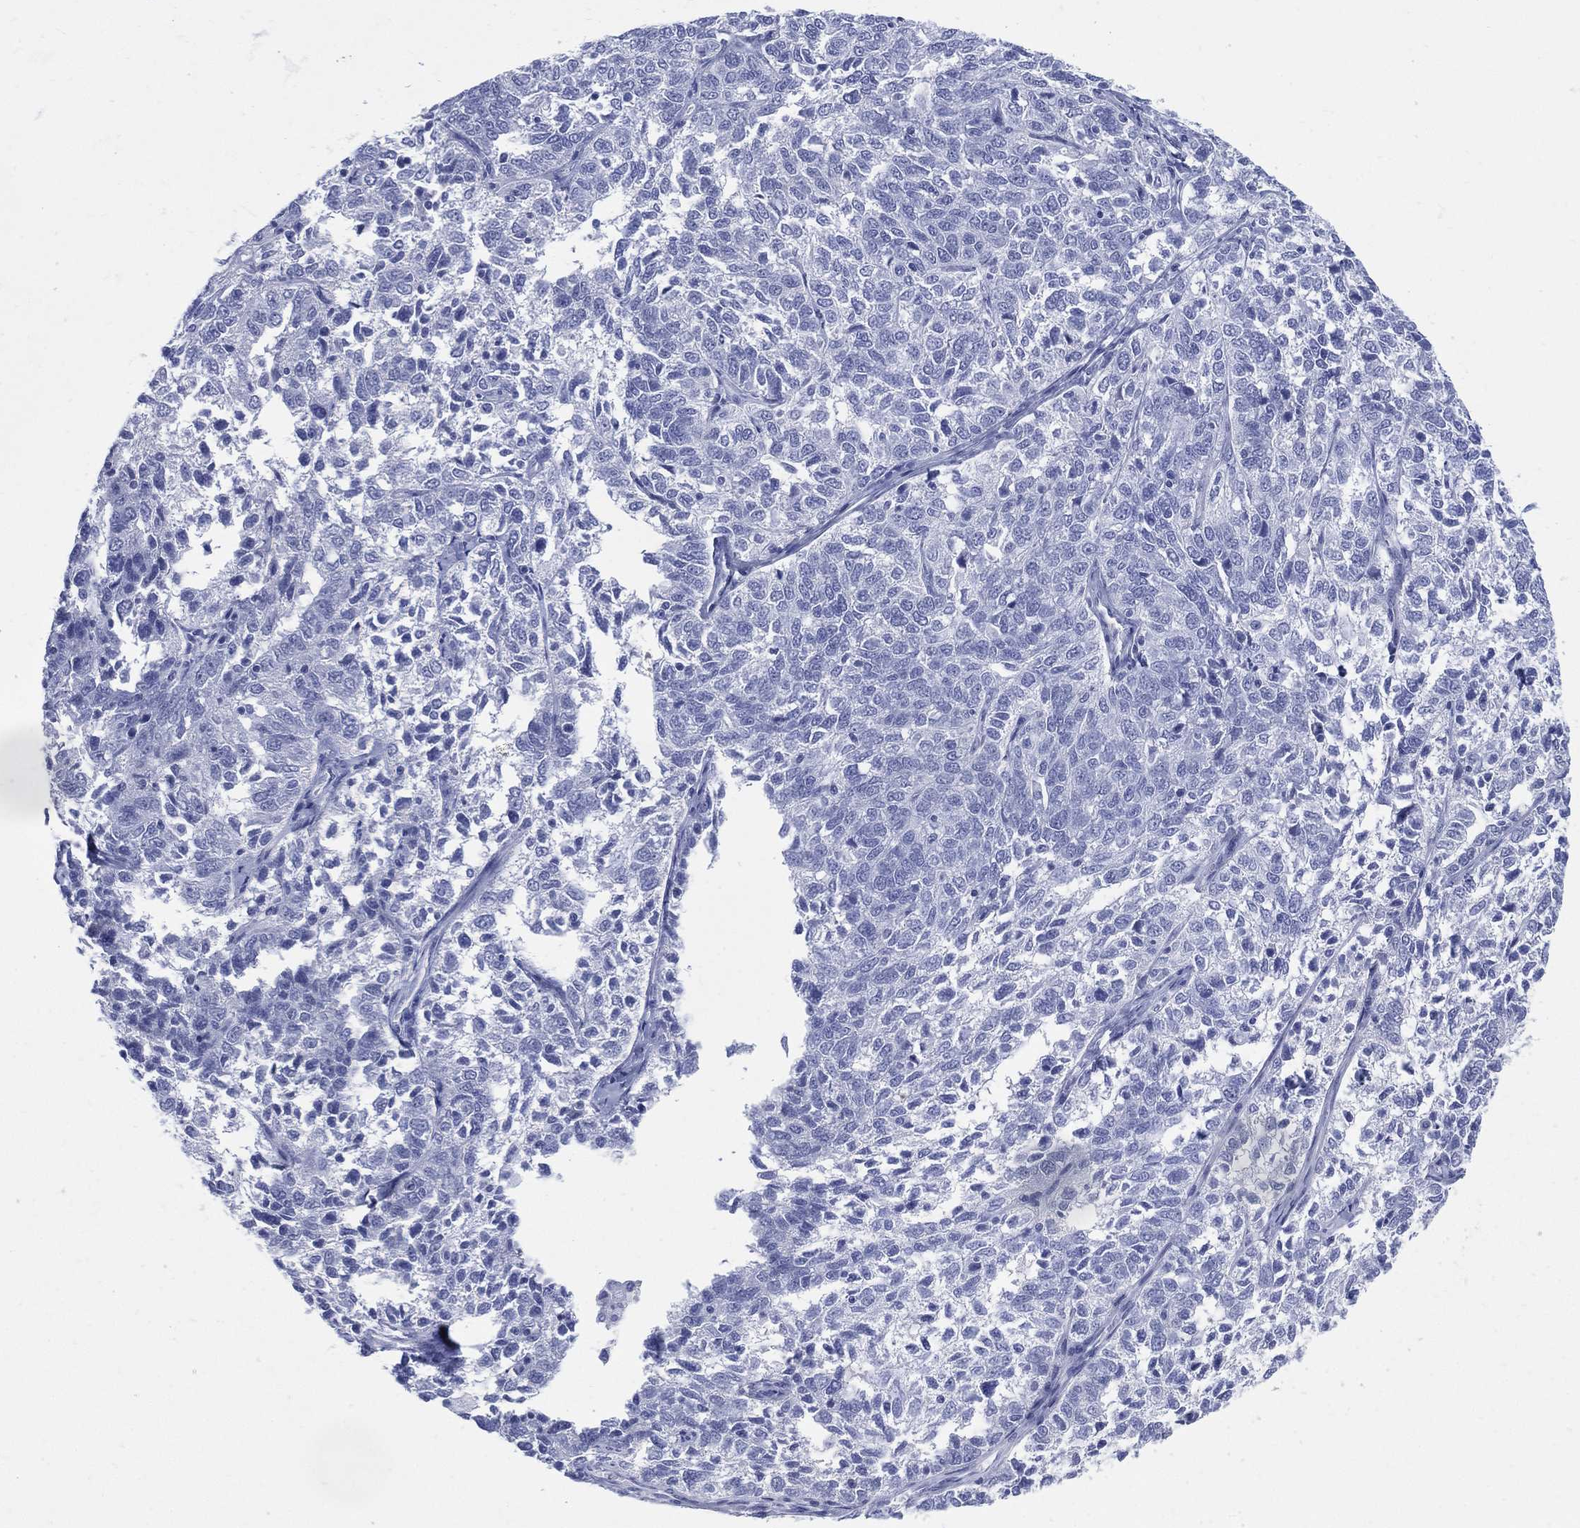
{"staining": {"intensity": "negative", "quantity": "none", "location": "none"}, "tissue": "ovarian cancer", "cell_type": "Tumor cells", "image_type": "cancer", "snomed": [{"axis": "morphology", "description": "Cystadenocarcinoma, serous, NOS"}, {"axis": "topography", "description": "Ovary"}], "caption": "Serous cystadenocarcinoma (ovarian) was stained to show a protein in brown. There is no significant staining in tumor cells. The staining was performed using DAB to visualize the protein expression in brown, while the nuclei were stained in blue with hematoxylin (Magnification: 20x).", "gene": "LRRD1", "patient": {"sex": "female", "age": 71}}